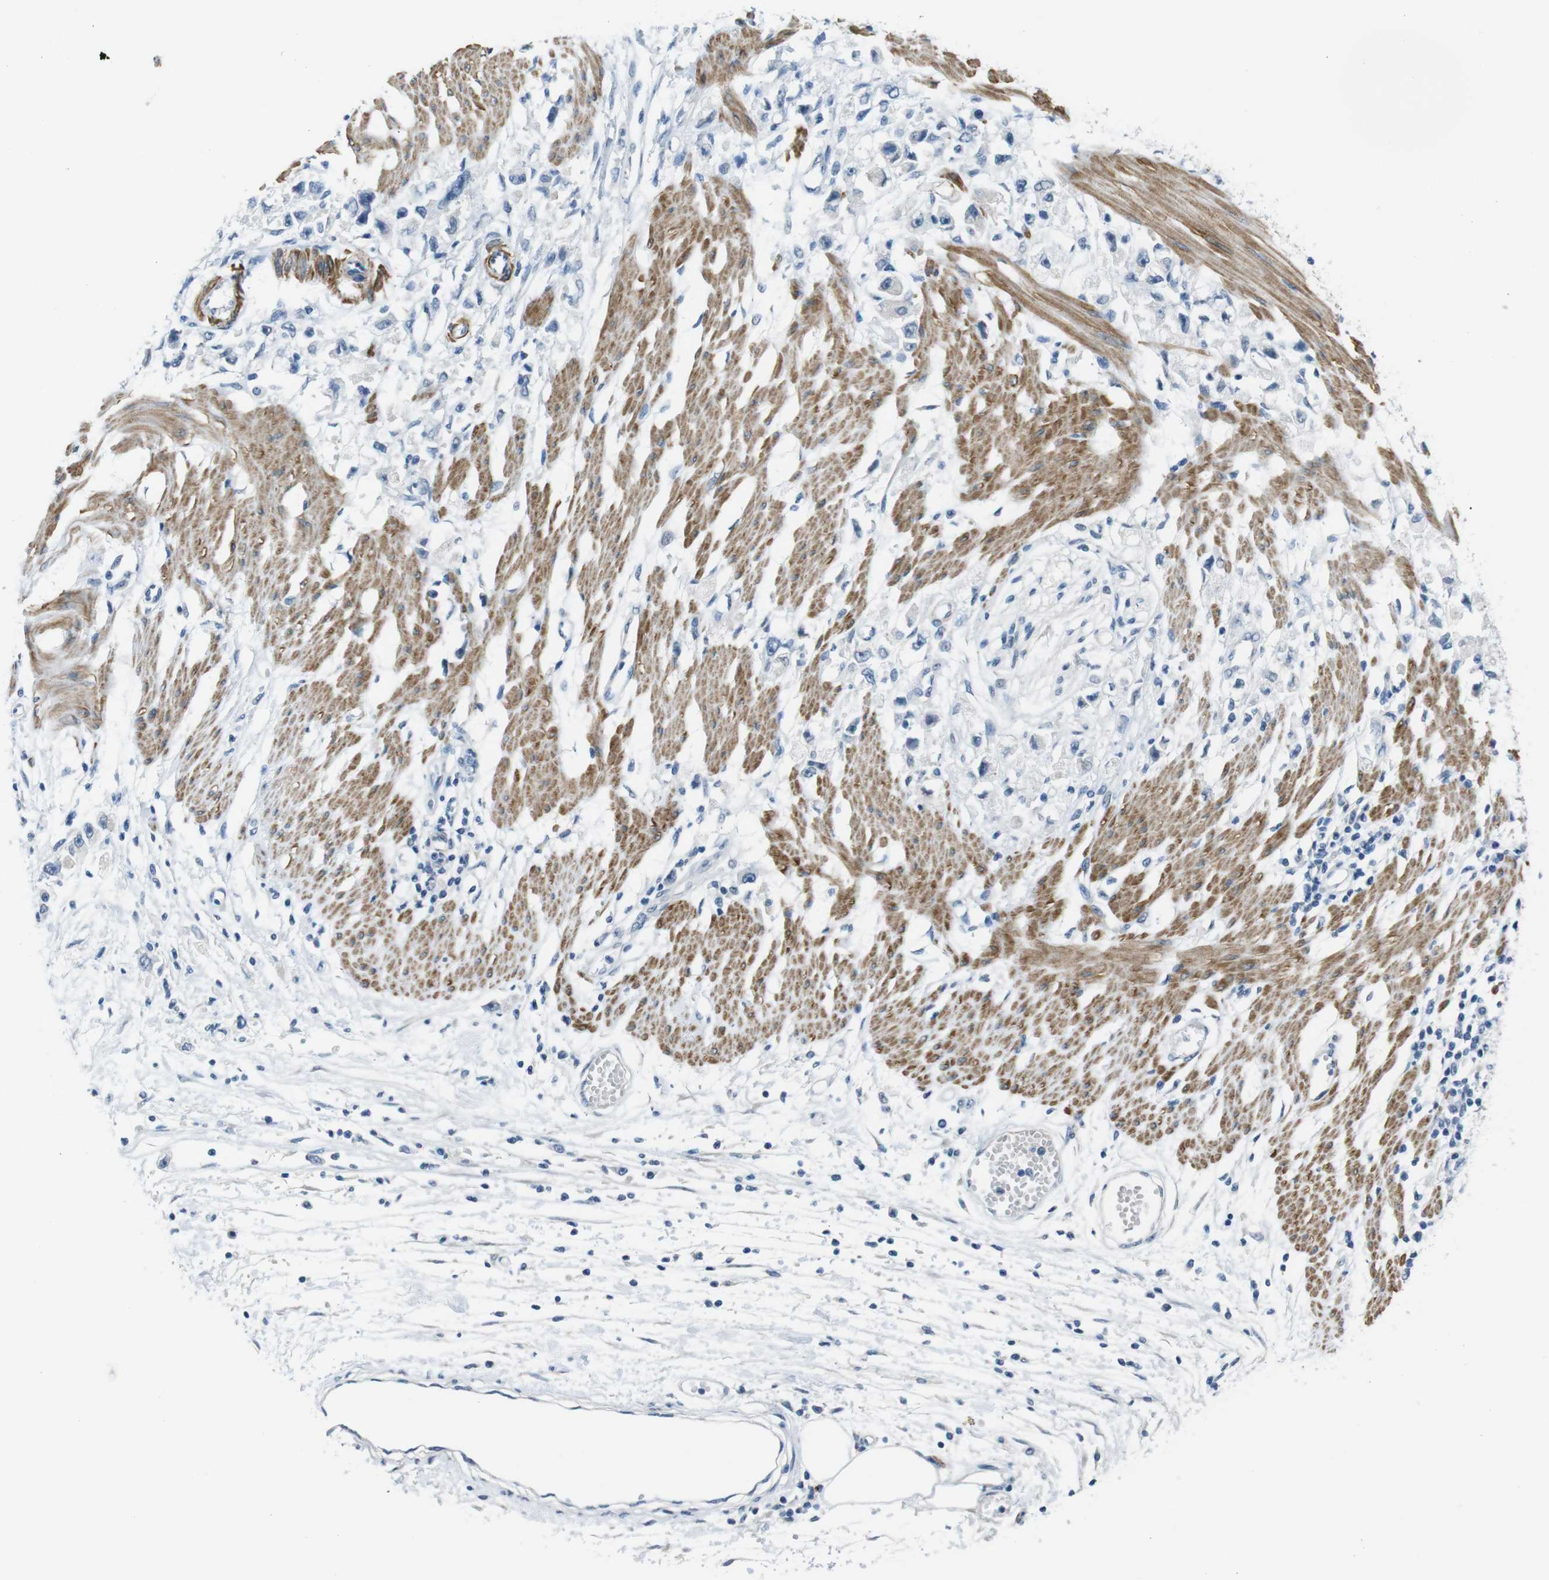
{"staining": {"intensity": "negative", "quantity": "none", "location": "none"}, "tissue": "stomach cancer", "cell_type": "Tumor cells", "image_type": "cancer", "snomed": [{"axis": "morphology", "description": "Adenocarcinoma, NOS"}, {"axis": "topography", "description": "Stomach"}], "caption": "Immunohistochemical staining of human adenocarcinoma (stomach) demonstrates no significant expression in tumor cells.", "gene": "HRH2", "patient": {"sex": "female", "age": 59}}